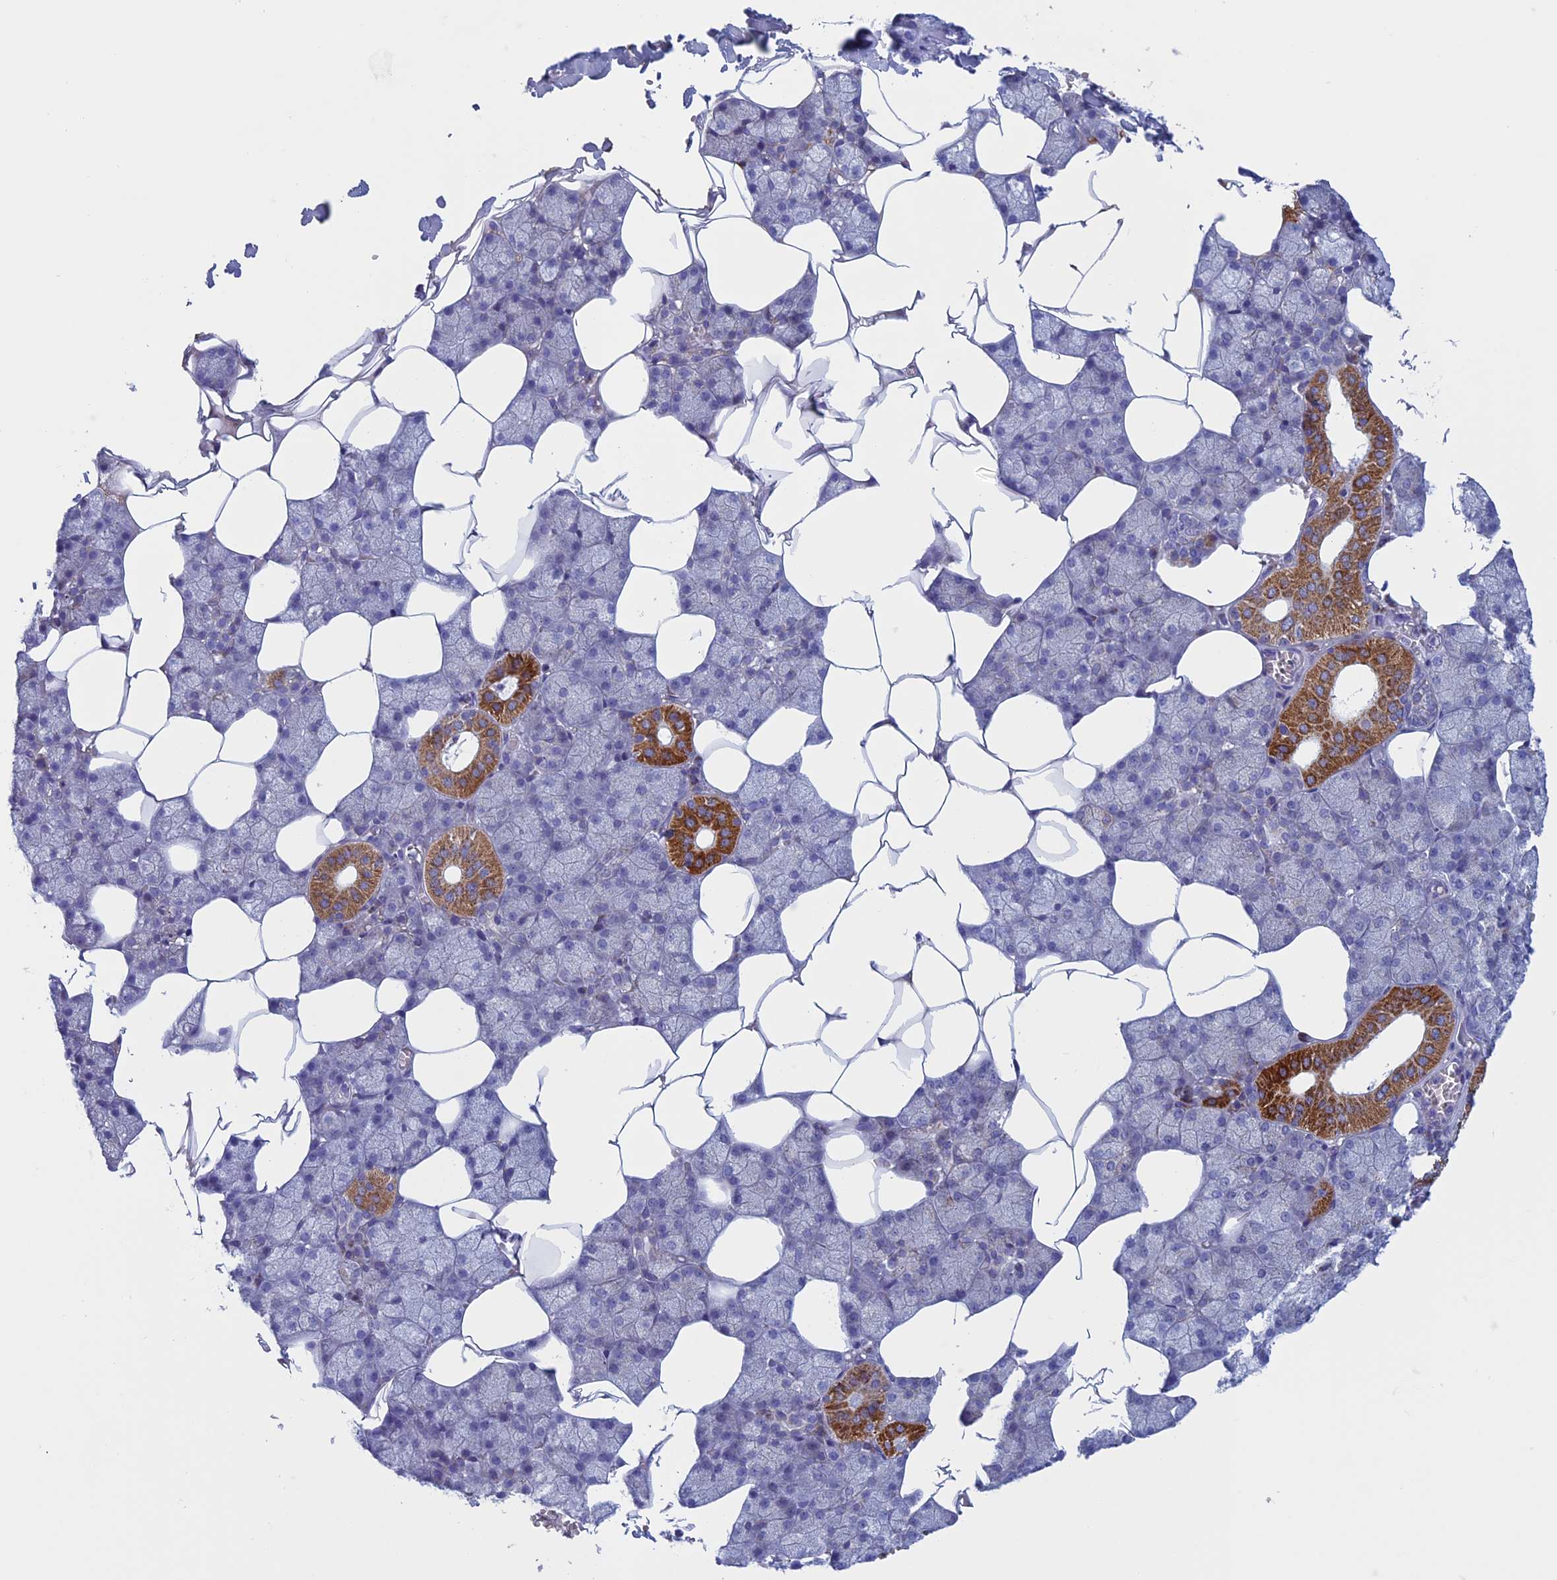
{"staining": {"intensity": "strong", "quantity": "<25%", "location": "cytoplasmic/membranous"}, "tissue": "salivary gland", "cell_type": "Glandular cells", "image_type": "normal", "snomed": [{"axis": "morphology", "description": "Normal tissue, NOS"}, {"axis": "topography", "description": "Salivary gland"}], "caption": "Immunohistochemical staining of normal salivary gland reveals <25% levels of strong cytoplasmic/membranous protein staining in about <25% of glandular cells.", "gene": "NDUFB9", "patient": {"sex": "male", "age": 62}}